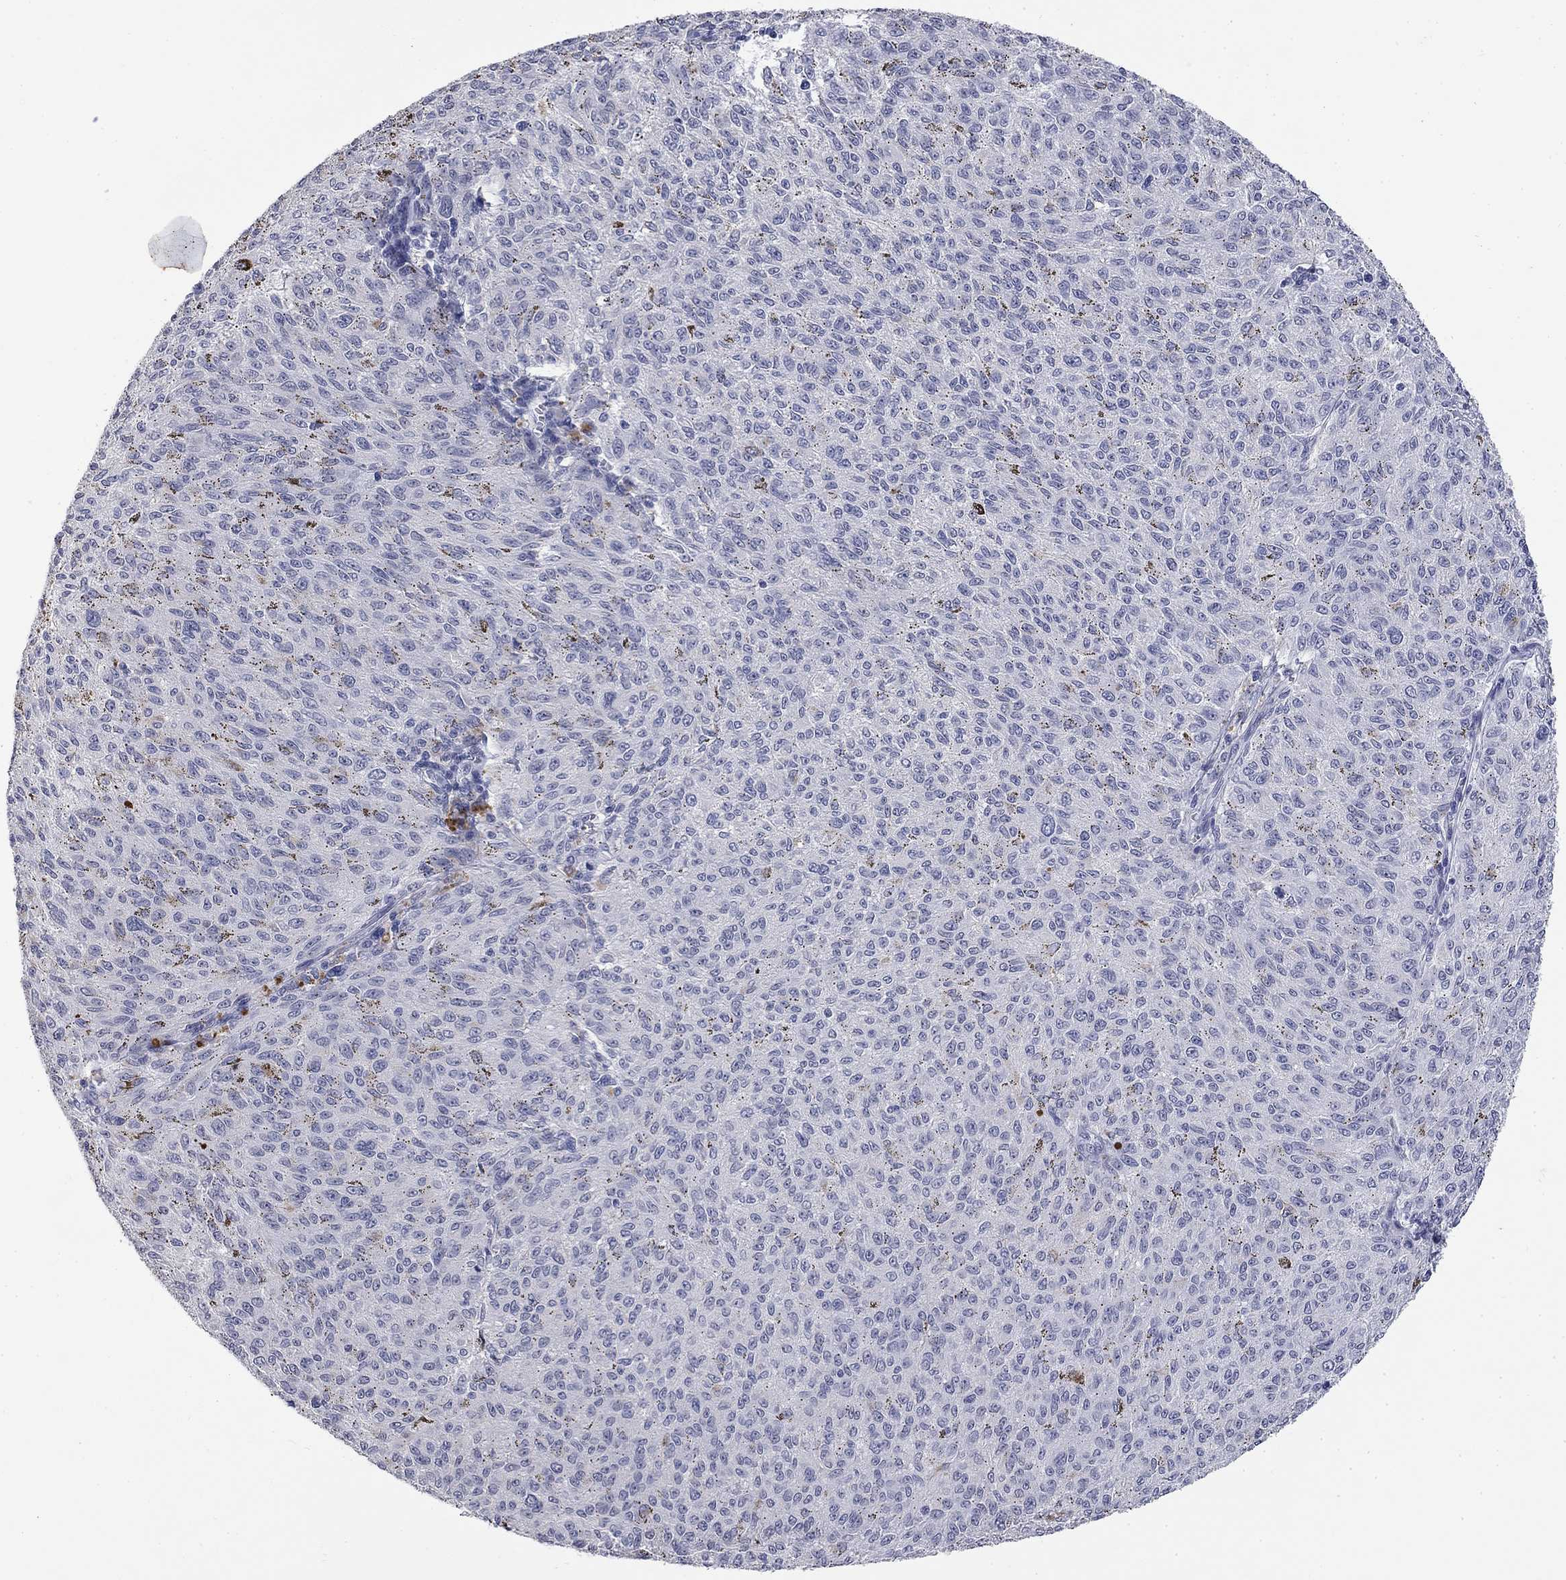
{"staining": {"intensity": "negative", "quantity": "none", "location": "none"}, "tissue": "melanoma", "cell_type": "Tumor cells", "image_type": "cancer", "snomed": [{"axis": "morphology", "description": "Malignant melanoma, NOS"}, {"axis": "topography", "description": "Skin"}], "caption": "Tumor cells are negative for brown protein staining in melanoma.", "gene": "SLC51A", "patient": {"sex": "female", "age": 72}}